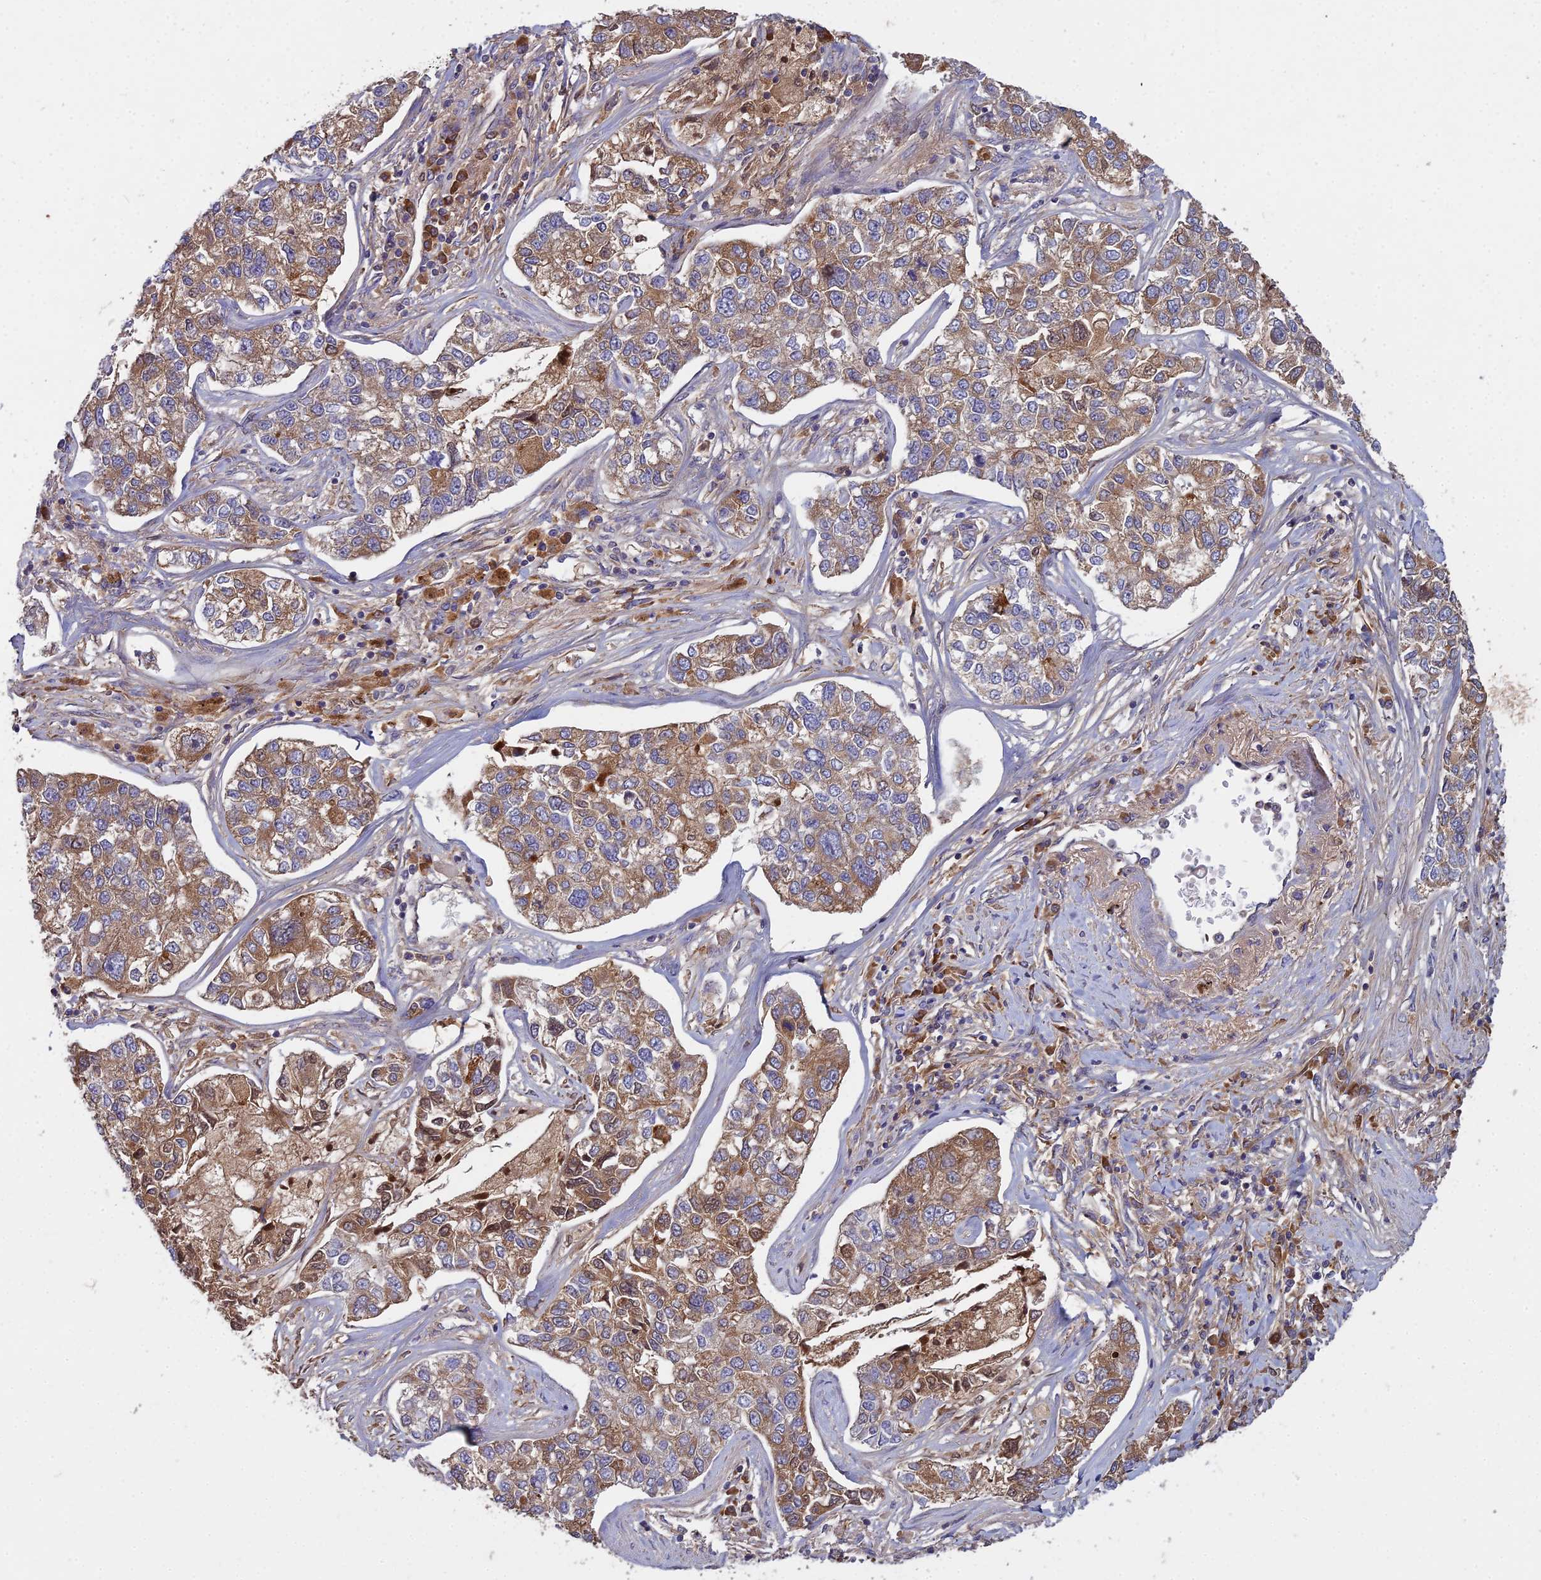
{"staining": {"intensity": "moderate", "quantity": ">75%", "location": "cytoplasmic/membranous"}, "tissue": "lung cancer", "cell_type": "Tumor cells", "image_type": "cancer", "snomed": [{"axis": "morphology", "description": "Adenocarcinoma, NOS"}, {"axis": "topography", "description": "Lung"}], "caption": "A high-resolution image shows immunohistochemistry (IHC) staining of lung adenocarcinoma, which reveals moderate cytoplasmic/membranous expression in about >75% of tumor cells. The protein of interest is shown in brown color, while the nuclei are stained blue.", "gene": "CCDC167", "patient": {"sex": "male", "age": 49}}